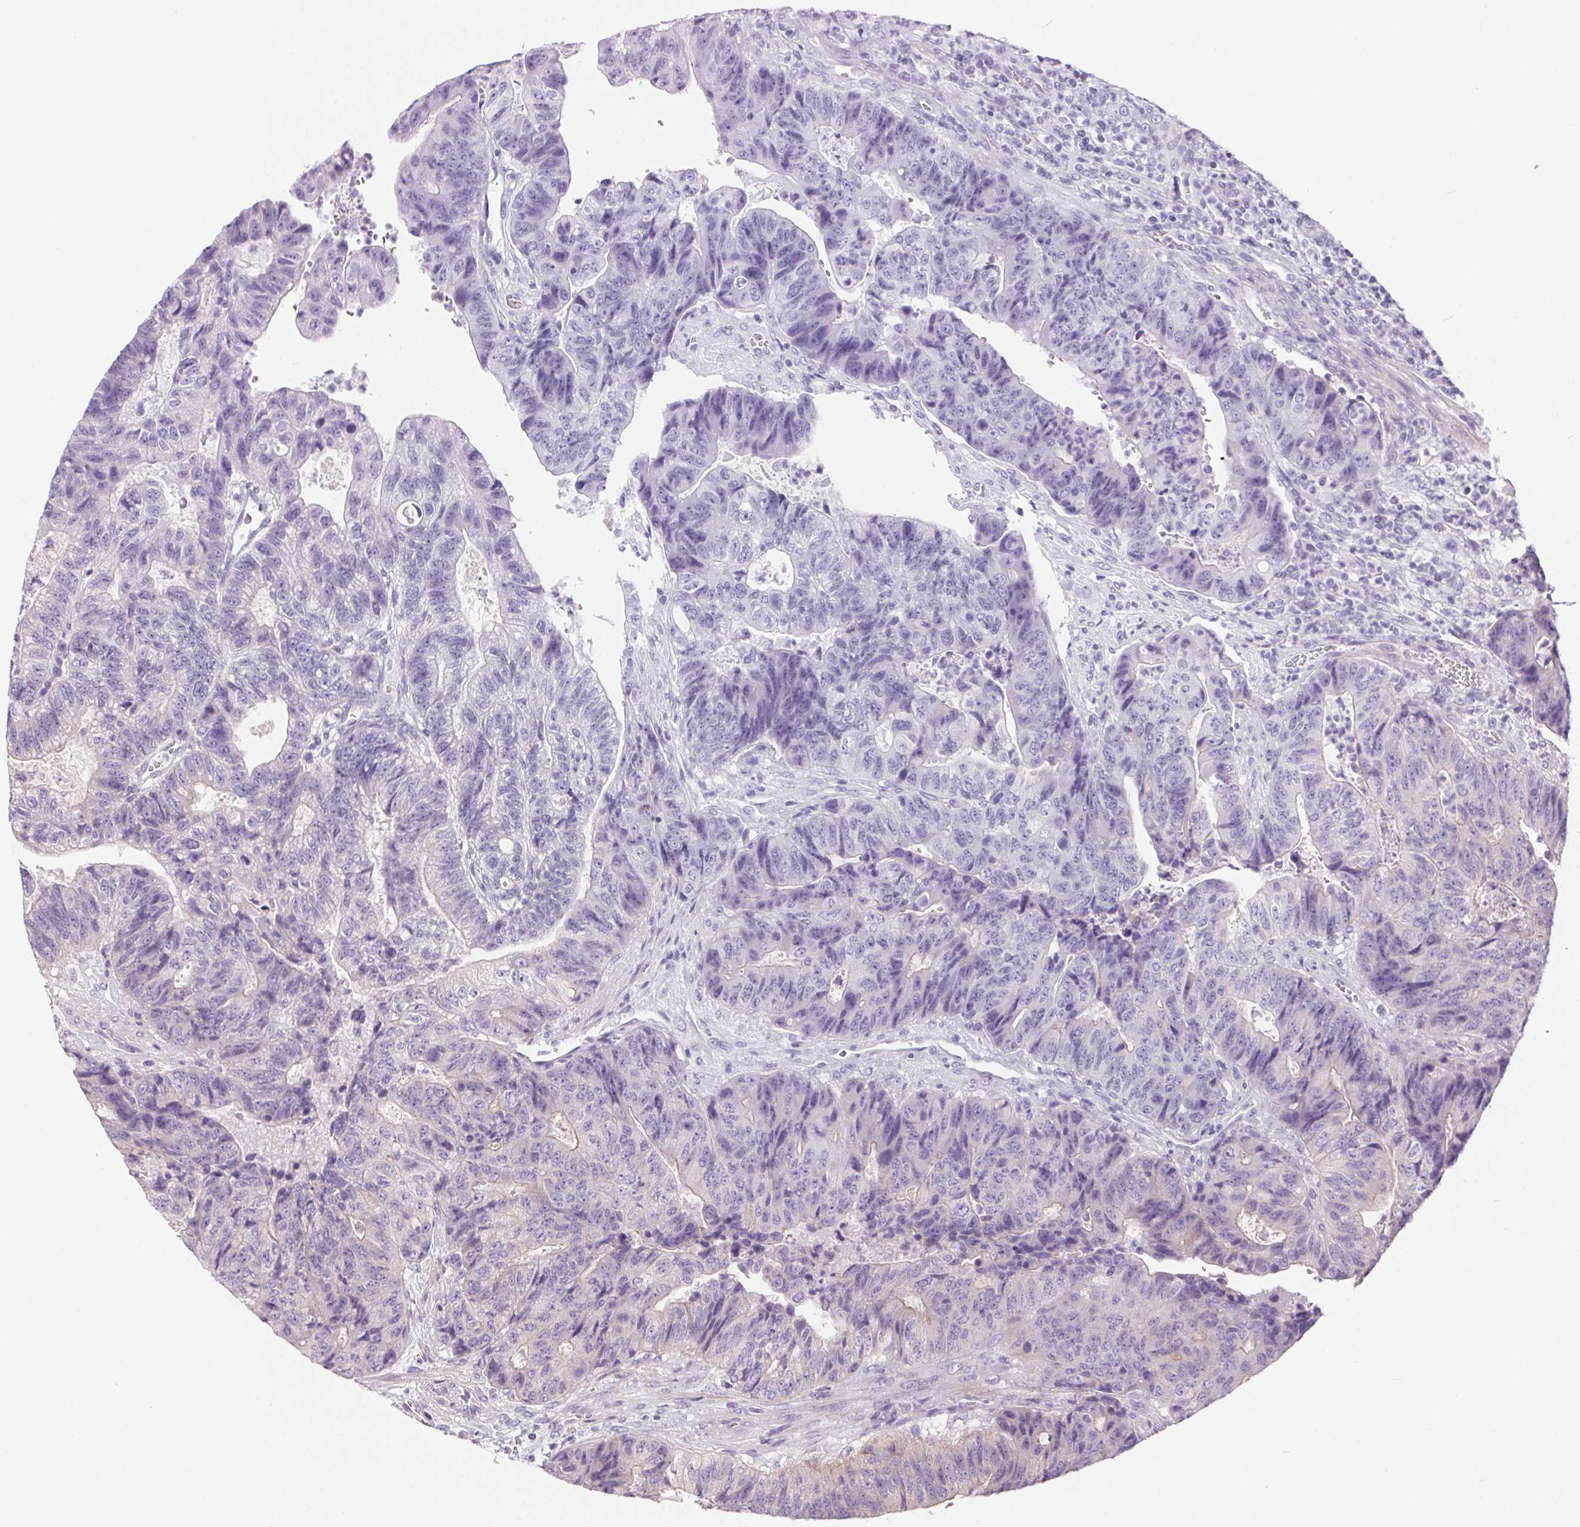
{"staining": {"intensity": "negative", "quantity": "none", "location": "none"}, "tissue": "colorectal cancer", "cell_type": "Tumor cells", "image_type": "cancer", "snomed": [{"axis": "morphology", "description": "Normal tissue, NOS"}, {"axis": "morphology", "description": "Adenocarcinoma, NOS"}, {"axis": "topography", "description": "Colon"}], "caption": "Tumor cells show no significant protein staining in colorectal cancer.", "gene": "UNC13B", "patient": {"sex": "female", "age": 48}}